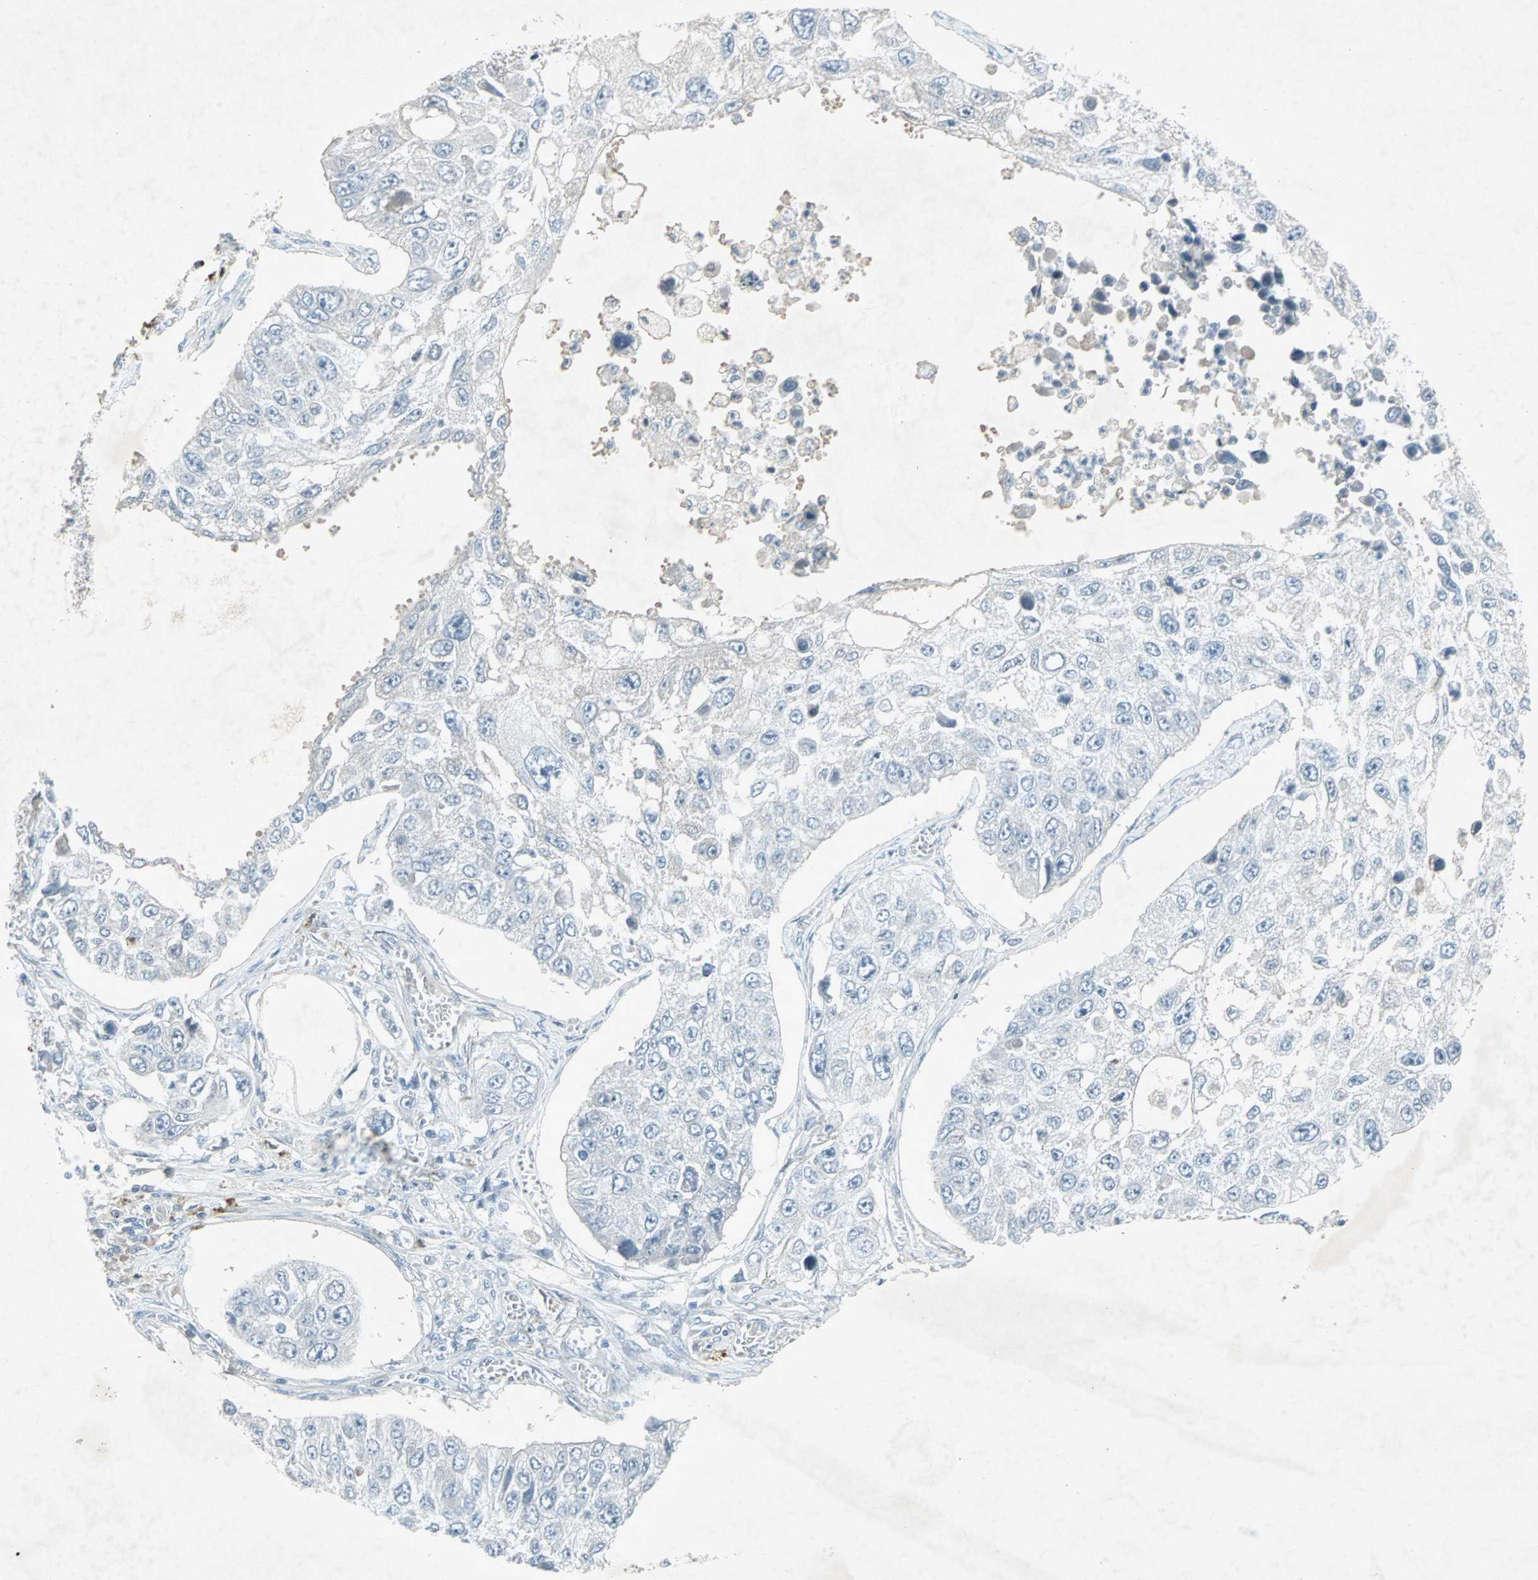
{"staining": {"intensity": "negative", "quantity": "none", "location": "none"}, "tissue": "lung cancer", "cell_type": "Tumor cells", "image_type": "cancer", "snomed": [{"axis": "morphology", "description": "Squamous cell carcinoma, NOS"}, {"axis": "topography", "description": "Lung"}], "caption": "Immunohistochemistry (IHC) of lung cancer (squamous cell carcinoma) demonstrates no expression in tumor cells.", "gene": "LANCL3", "patient": {"sex": "male", "age": 71}}